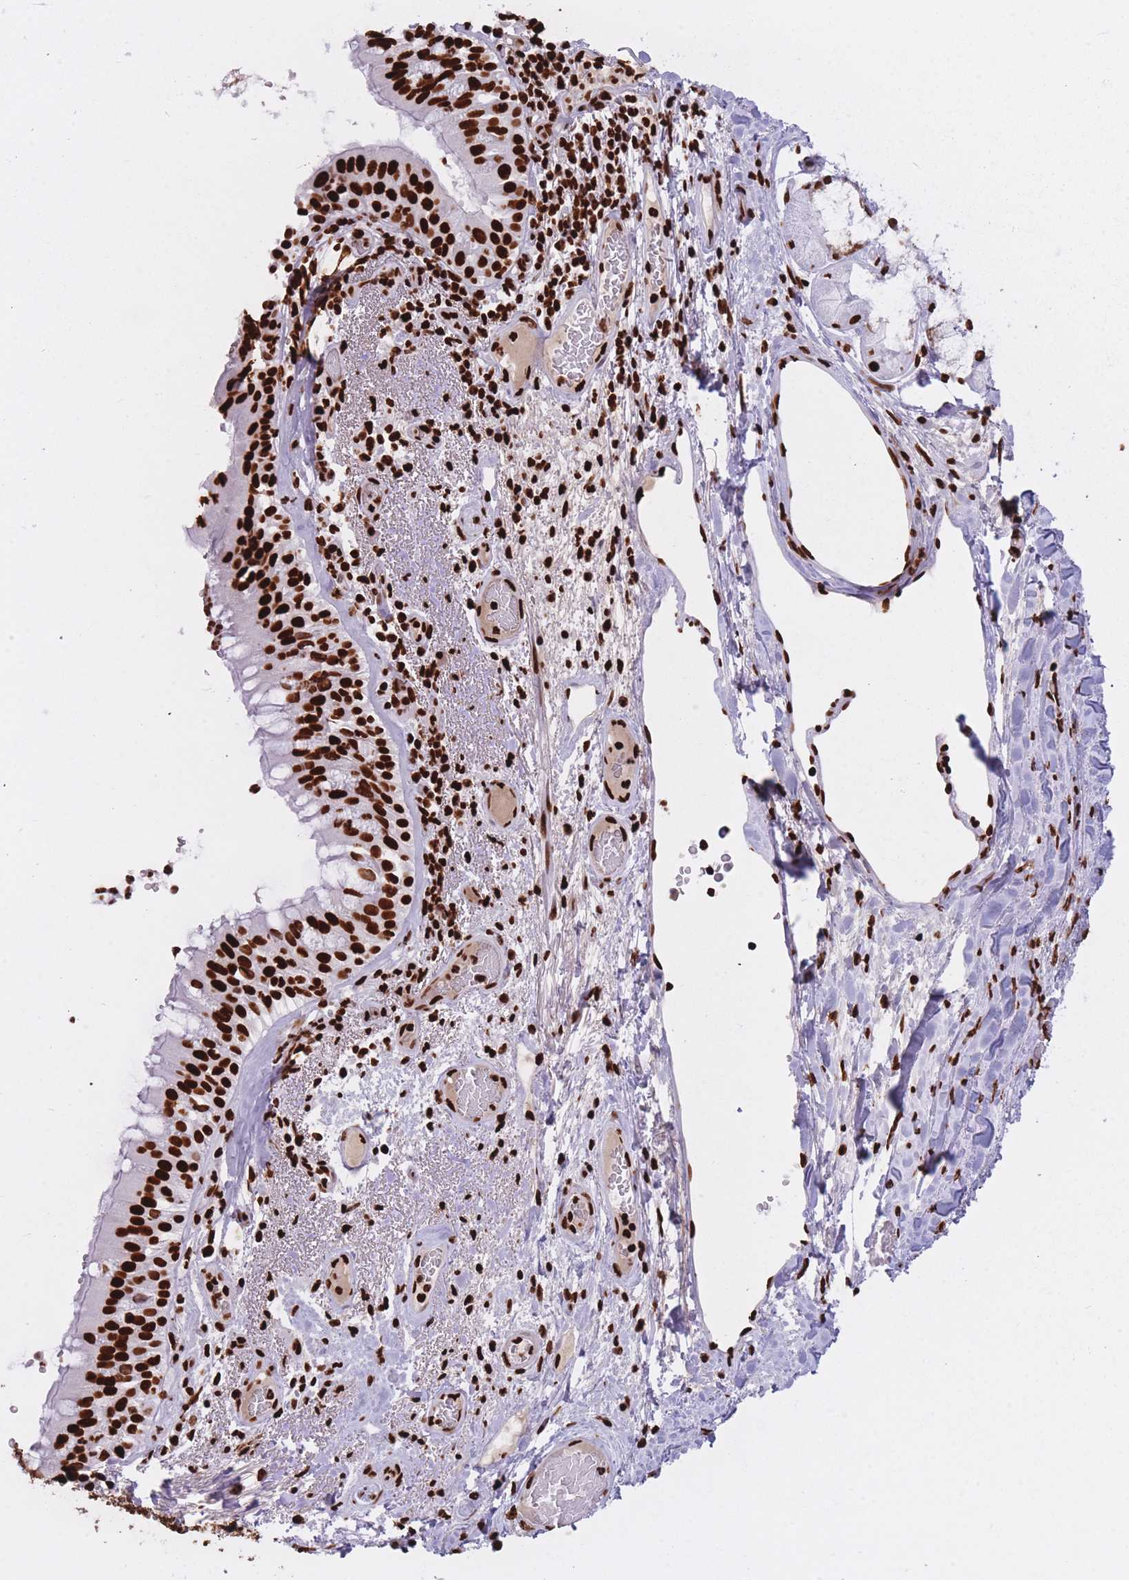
{"staining": {"intensity": "strong", "quantity": ">75%", "location": "nuclear"}, "tissue": "bronchus", "cell_type": "Respiratory epithelial cells", "image_type": "normal", "snomed": [{"axis": "morphology", "description": "Normal tissue, NOS"}, {"axis": "topography", "description": "Cartilage tissue"}, {"axis": "topography", "description": "Bronchus"}], "caption": "Strong nuclear expression is present in approximately >75% of respiratory epithelial cells in benign bronchus. The protein is shown in brown color, while the nuclei are stained blue.", "gene": "HNRNPUL1", "patient": {"sex": "male", "age": 63}}